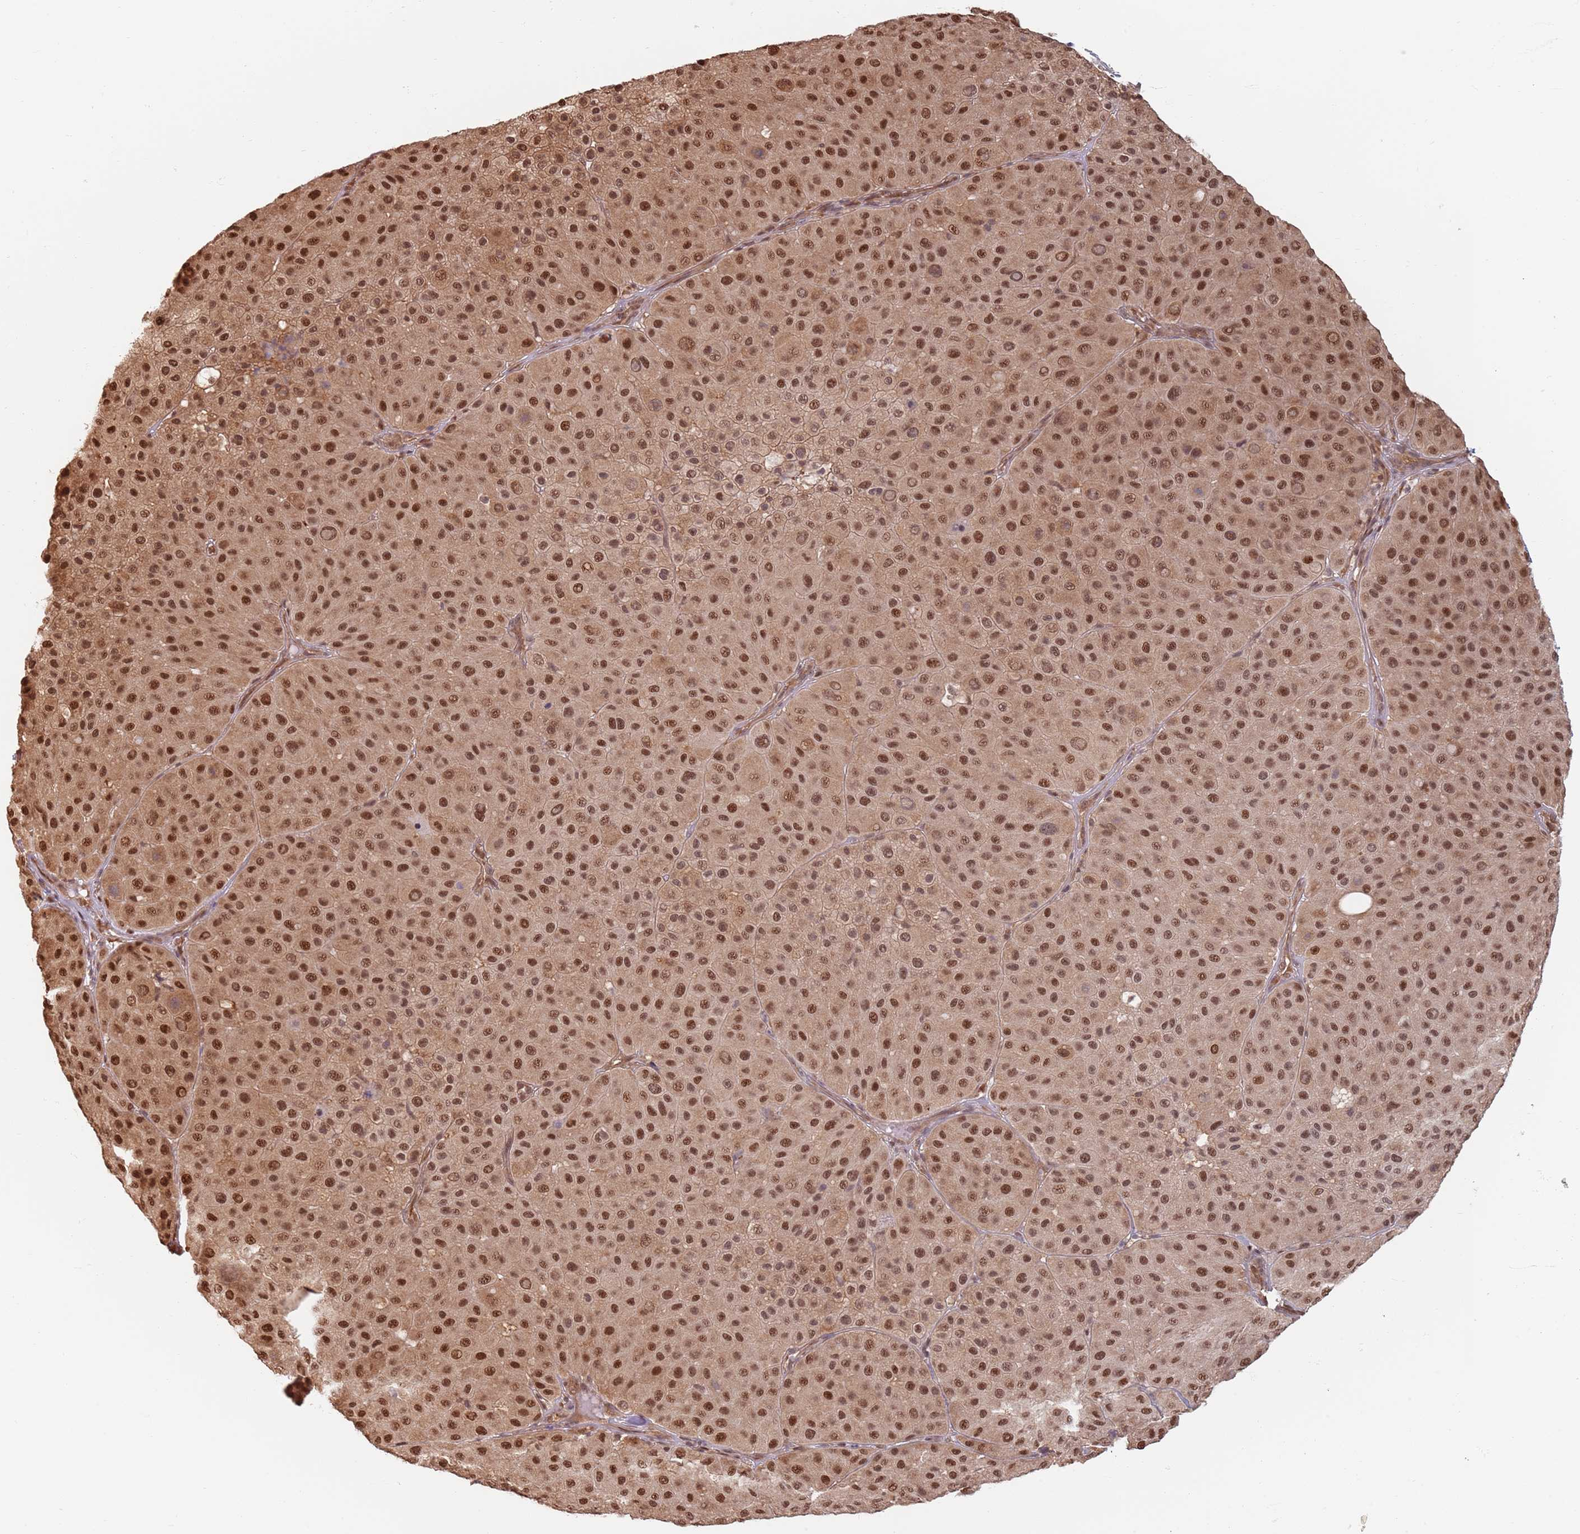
{"staining": {"intensity": "strong", "quantity": ">75%", "location": "cytoplasmic/membranous,nuclear"}, "tissue": "melanoma", "cell_type": "Tumor cells", "image_type": "cancer", "snomed": [{"axis": "morphology", "description": "Malignant melanoma, Metastatic site"}, {"axis": "topography", "description": "Smooth muscle"}], "caption": "Immunohistochemical staining of human malignant melanoma (metastatic site) reveals high levels of strong cytoplasmic/membranous and nuclear staining in about >75% of tumor cells.", "gene": "PLSCR5", "patient": {"sex": "male", "age": 41}}